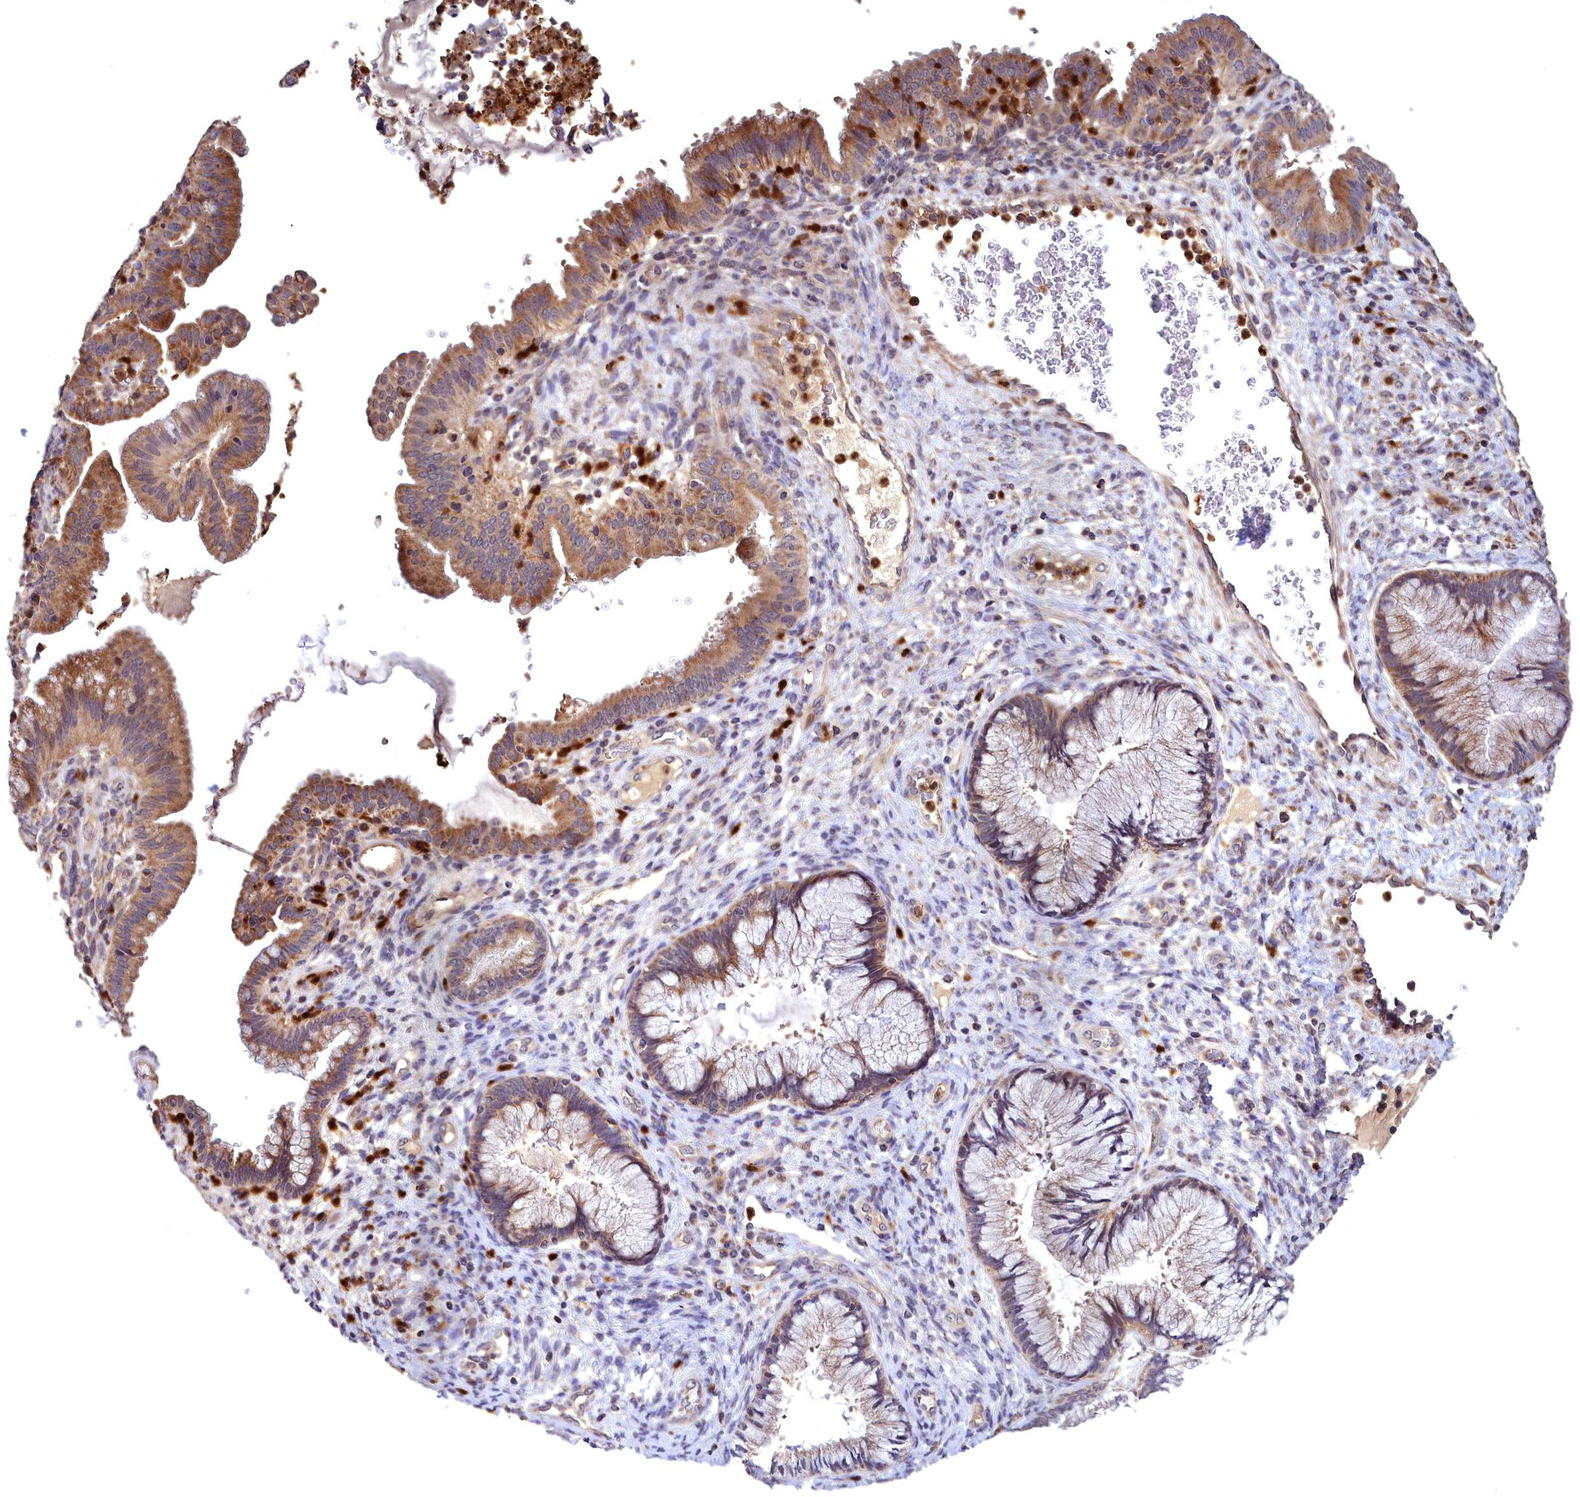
{"staining": {"intensity": "moderate", "quantity": "25%-75%", "location": "cytoplasmic/membranous"}, "tissue": "cervical cancer", "cell_type": "Tumor cells", "image_type": "cancer", "snomed": [{"axis": "morphology", "description": "Squamous cell carcinoma, NOS"}, {"axis": "topography", "description": "Cervix"}], "caption": "Protein staining by IHC displays moderate cytoplasmic/membranous expression in approximately 25%-75% of tumor cells in squamous cell carcinoma (cervical).", "gene": "EPB41L4B", "patient": {"sex": "female", "age": 38}}